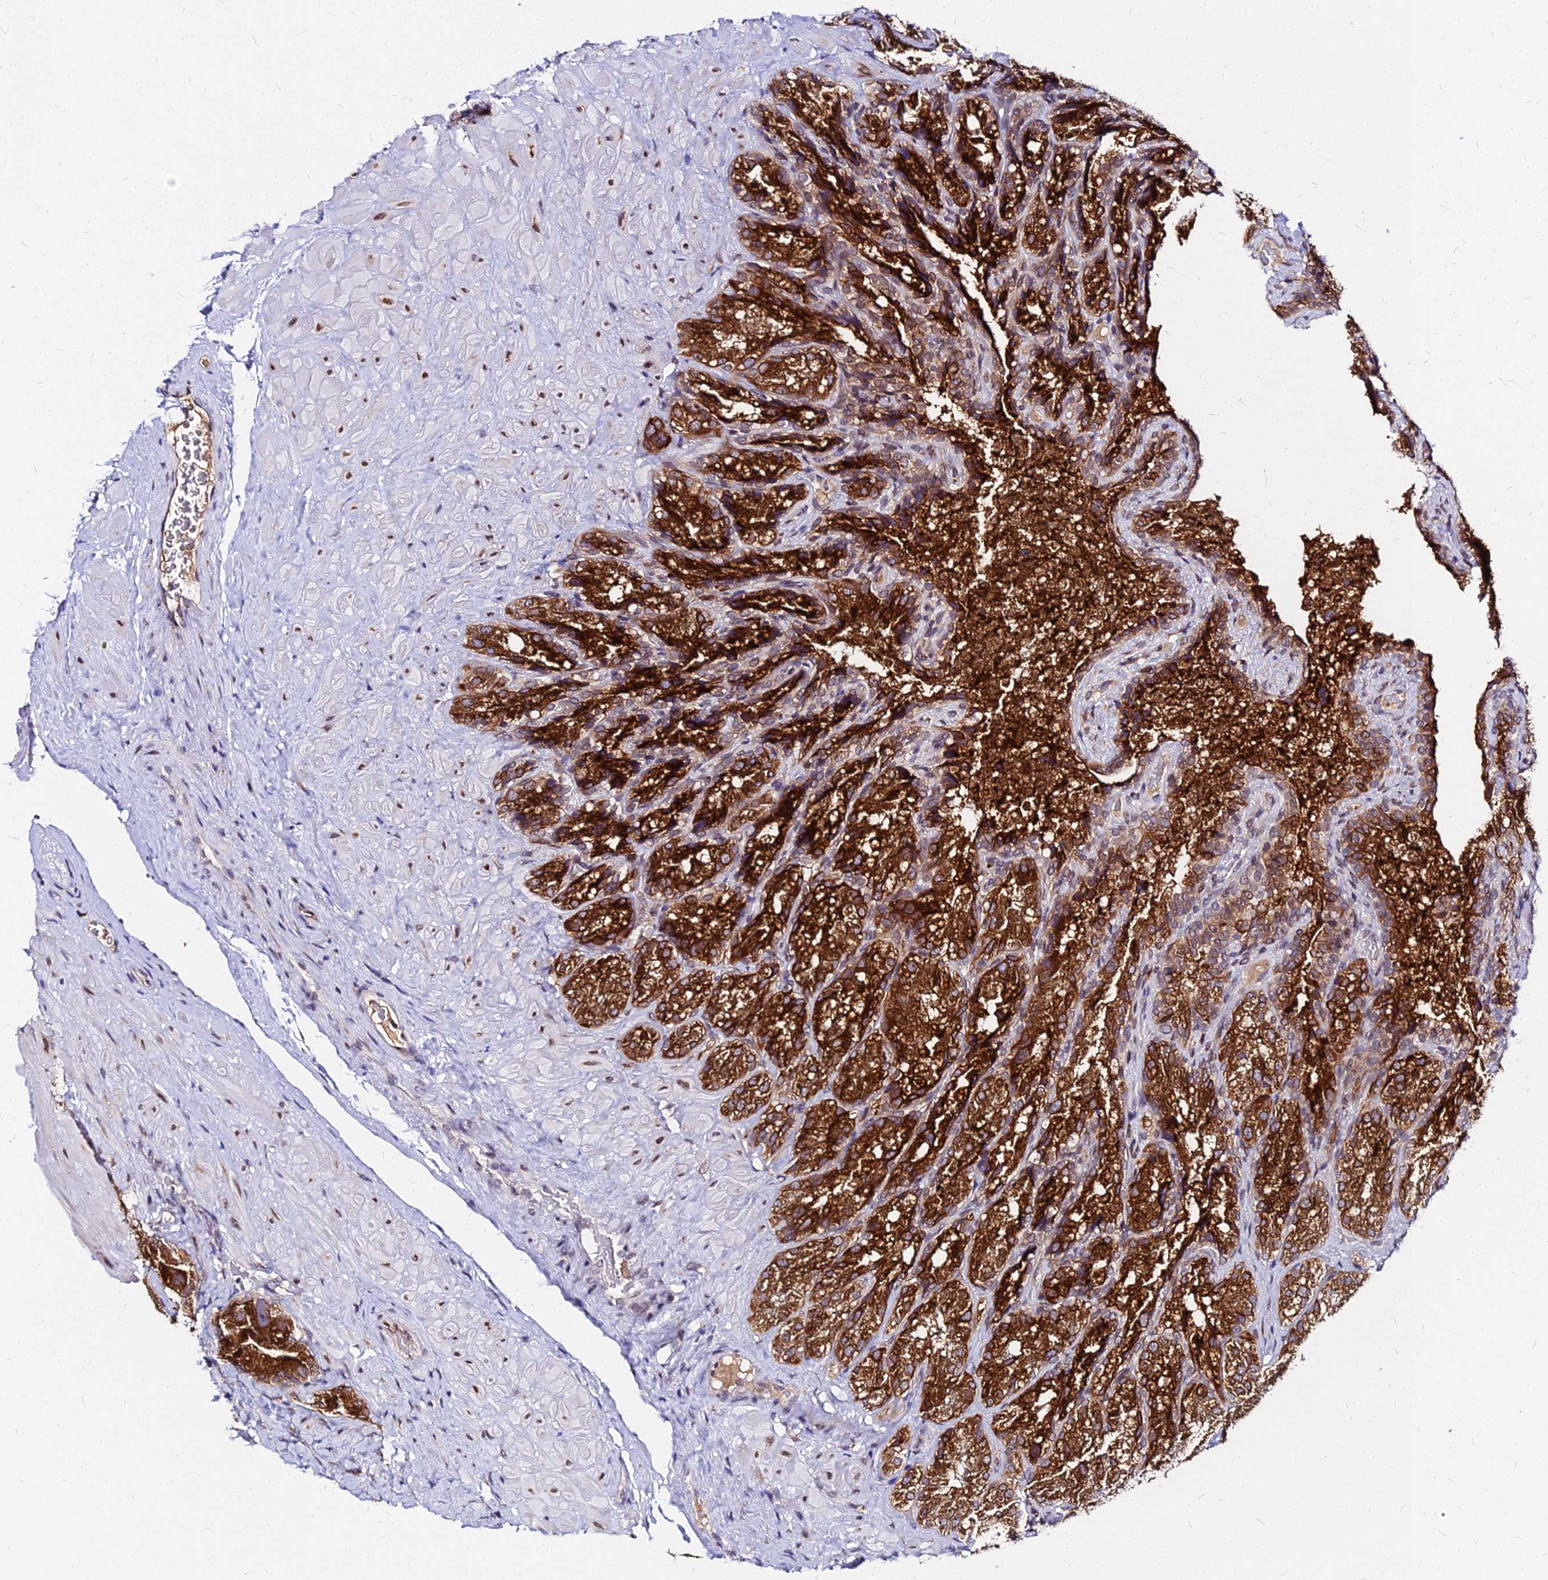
{"staining": {"intensity": "strong", "quantity": ">75%", "location": "cytoplasmic/membranous"}, "tissue": "seminal vesicle", "cell_type": "Glandular cells", "image_type": "normal", "snomed": [{"axis": "morphology", "description": "Normal tissue, NOS"}, {"axis": "topography", "description": "Seminal veicle"}], "caption": "A histopathology image showing strong cytoplasmic/membranous staining in about >75% of glandular cells in unremarkable seminal vesicle, as visualized by brown immunohistochemical staining.", "gene": "RNF121", "patient": {"sex": "male", "age": 58}}